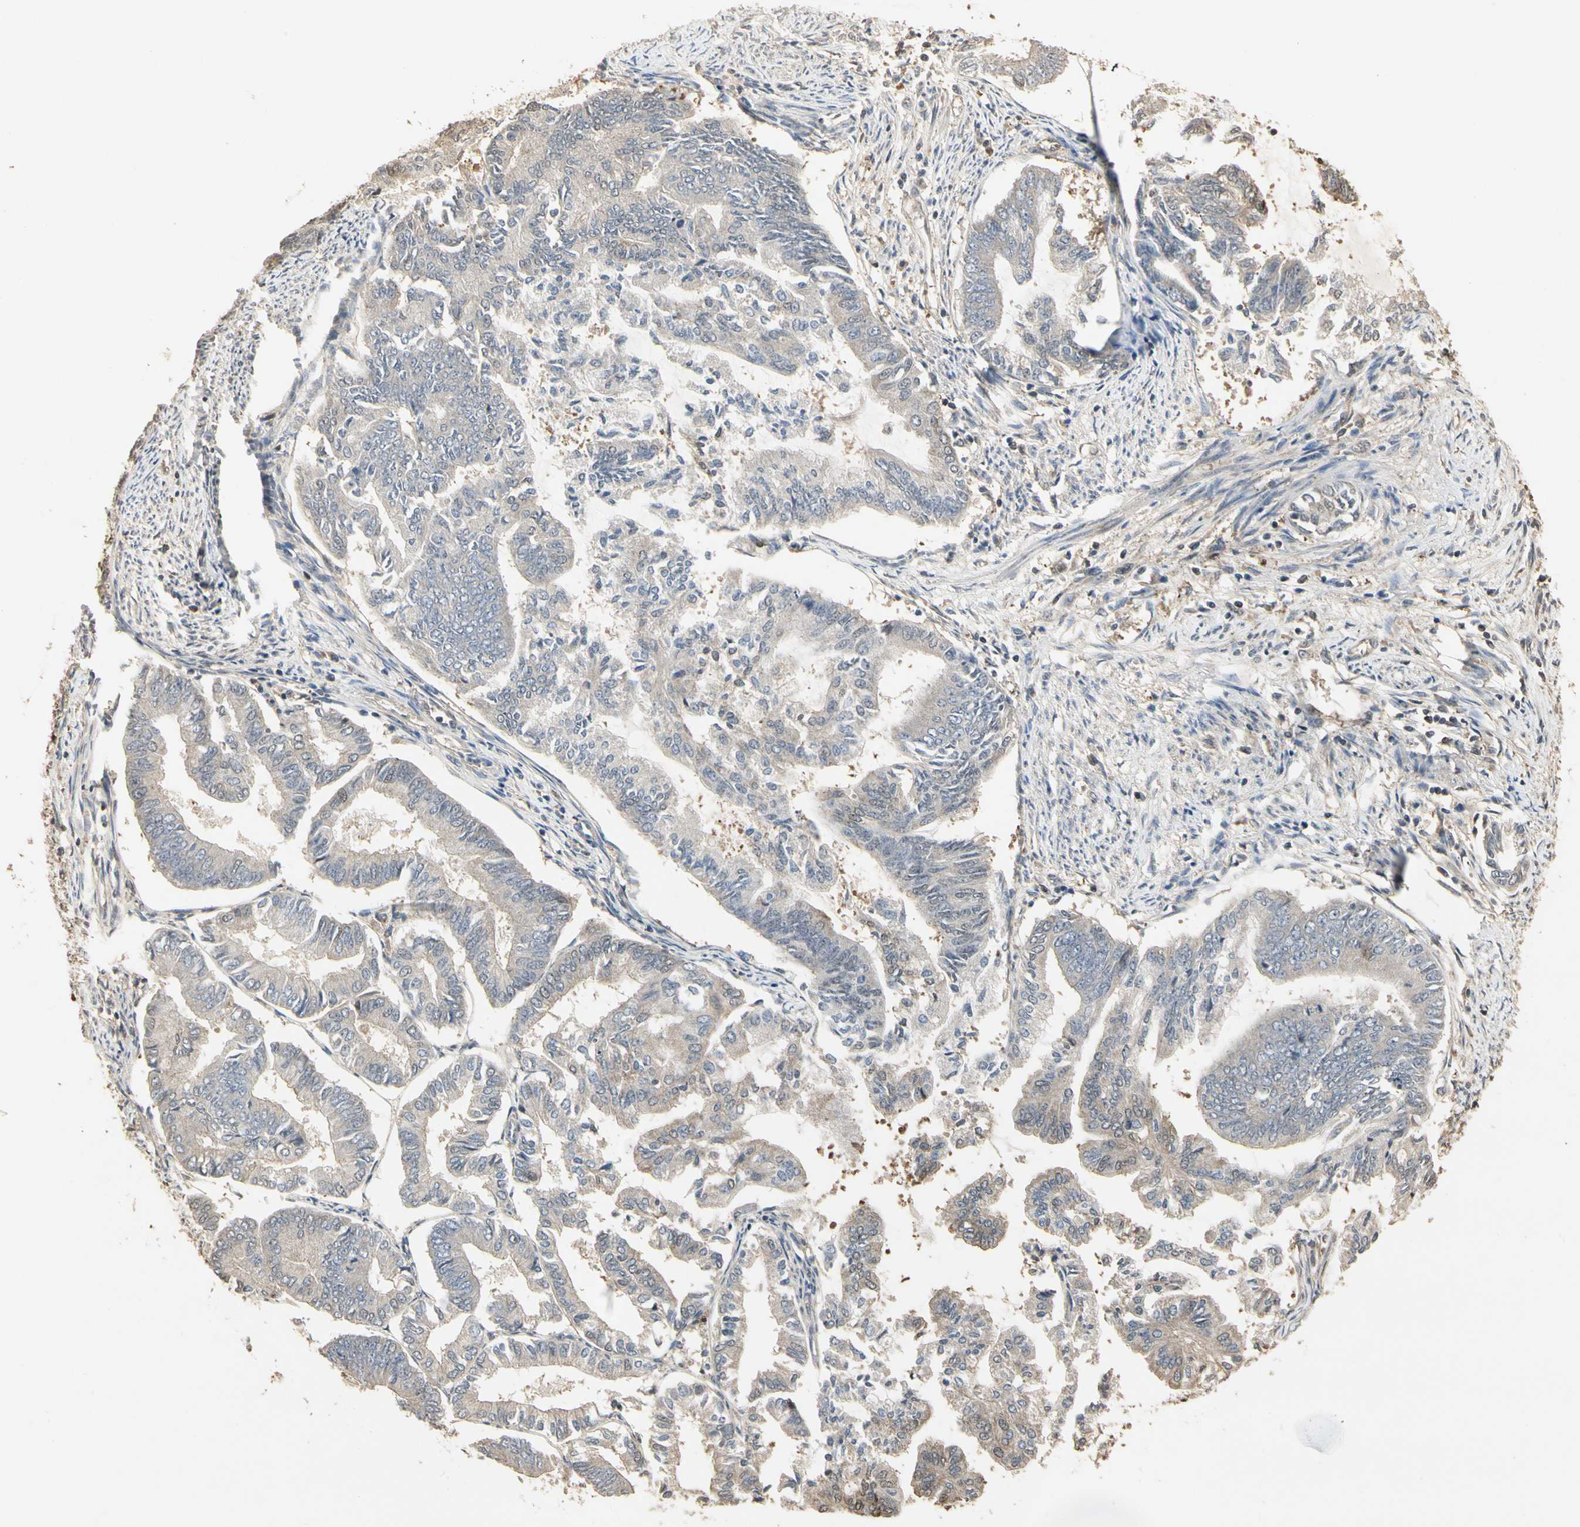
{"staining": {"intensity": "weak", "quantity": ">75%", "location": "cytoplasmic/membranous"}, "tissue": "endometrial cancer", "cell_type": "Tumor cells", "image_type": "cancer", "snomed": [{"axis": "morphology", "description": "Adenocarcinoma, NOS"}, {"axis": "topography", "description": "Endometrium"}], "caption": "Human endometrial adenocarcinoma stained with a protein marker reveals weak staining in tumor cells.", "gene": "DRG2", "patient": {"sex": "female", "age": 86}}